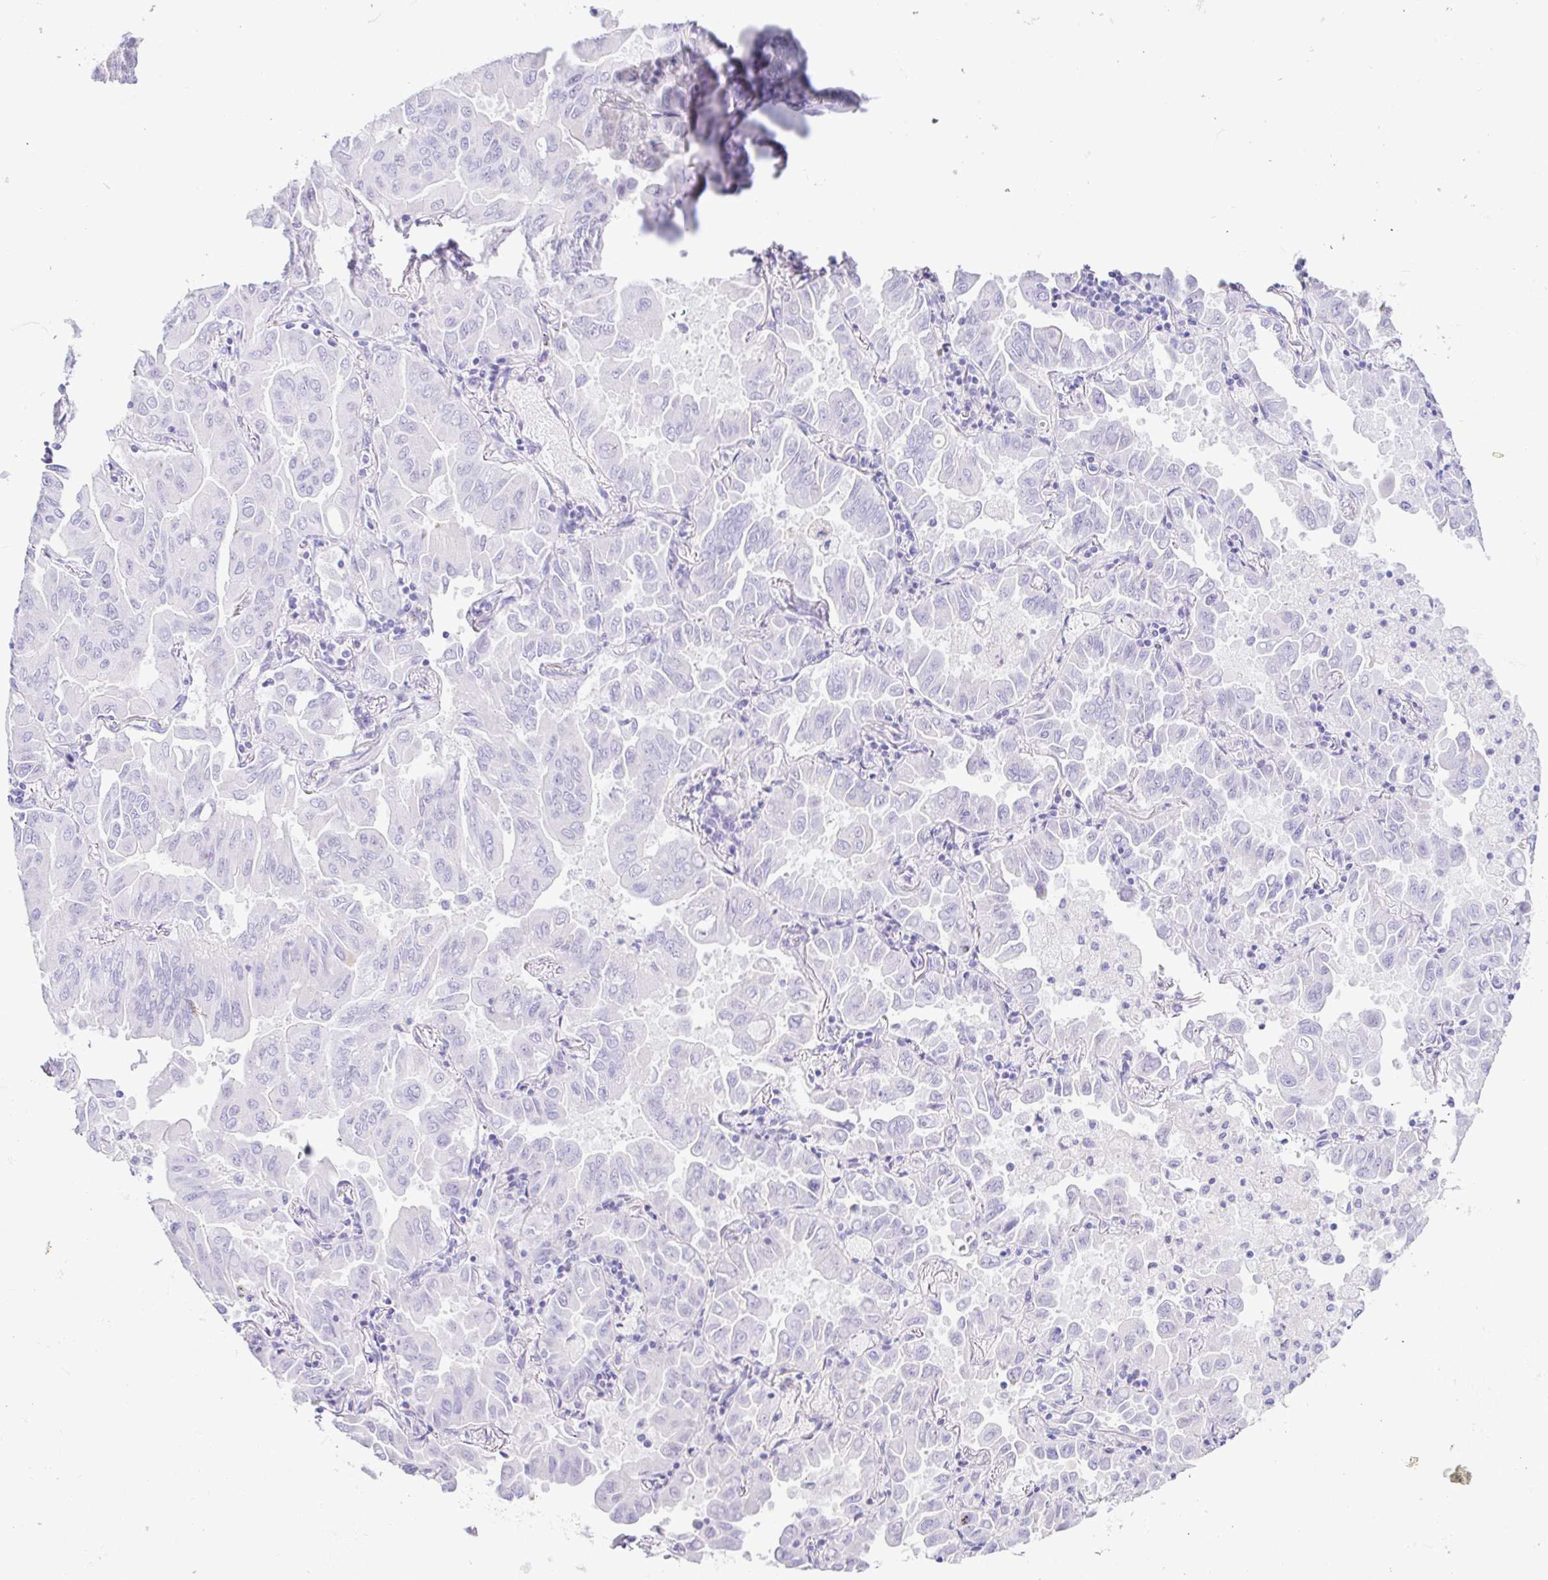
{"staining": {"intensity": "negative", "quantity": "none", "location": "none"}, "tissue": "lung cancer", "cell_type": "Tumor cells", "image_type": "cancer", "snomed": [{"axis": "morphology", "description": "Adenocarcinoma, NOS"}, {"axis": "topography", "description": "Lung"}], "caption": "Lung adenocarcinoma was stained to show a protein in brown. There is no significant staining in tumor cells.", "gene": "PINLYP", "patient": {"sex": "male", "age": 64}}